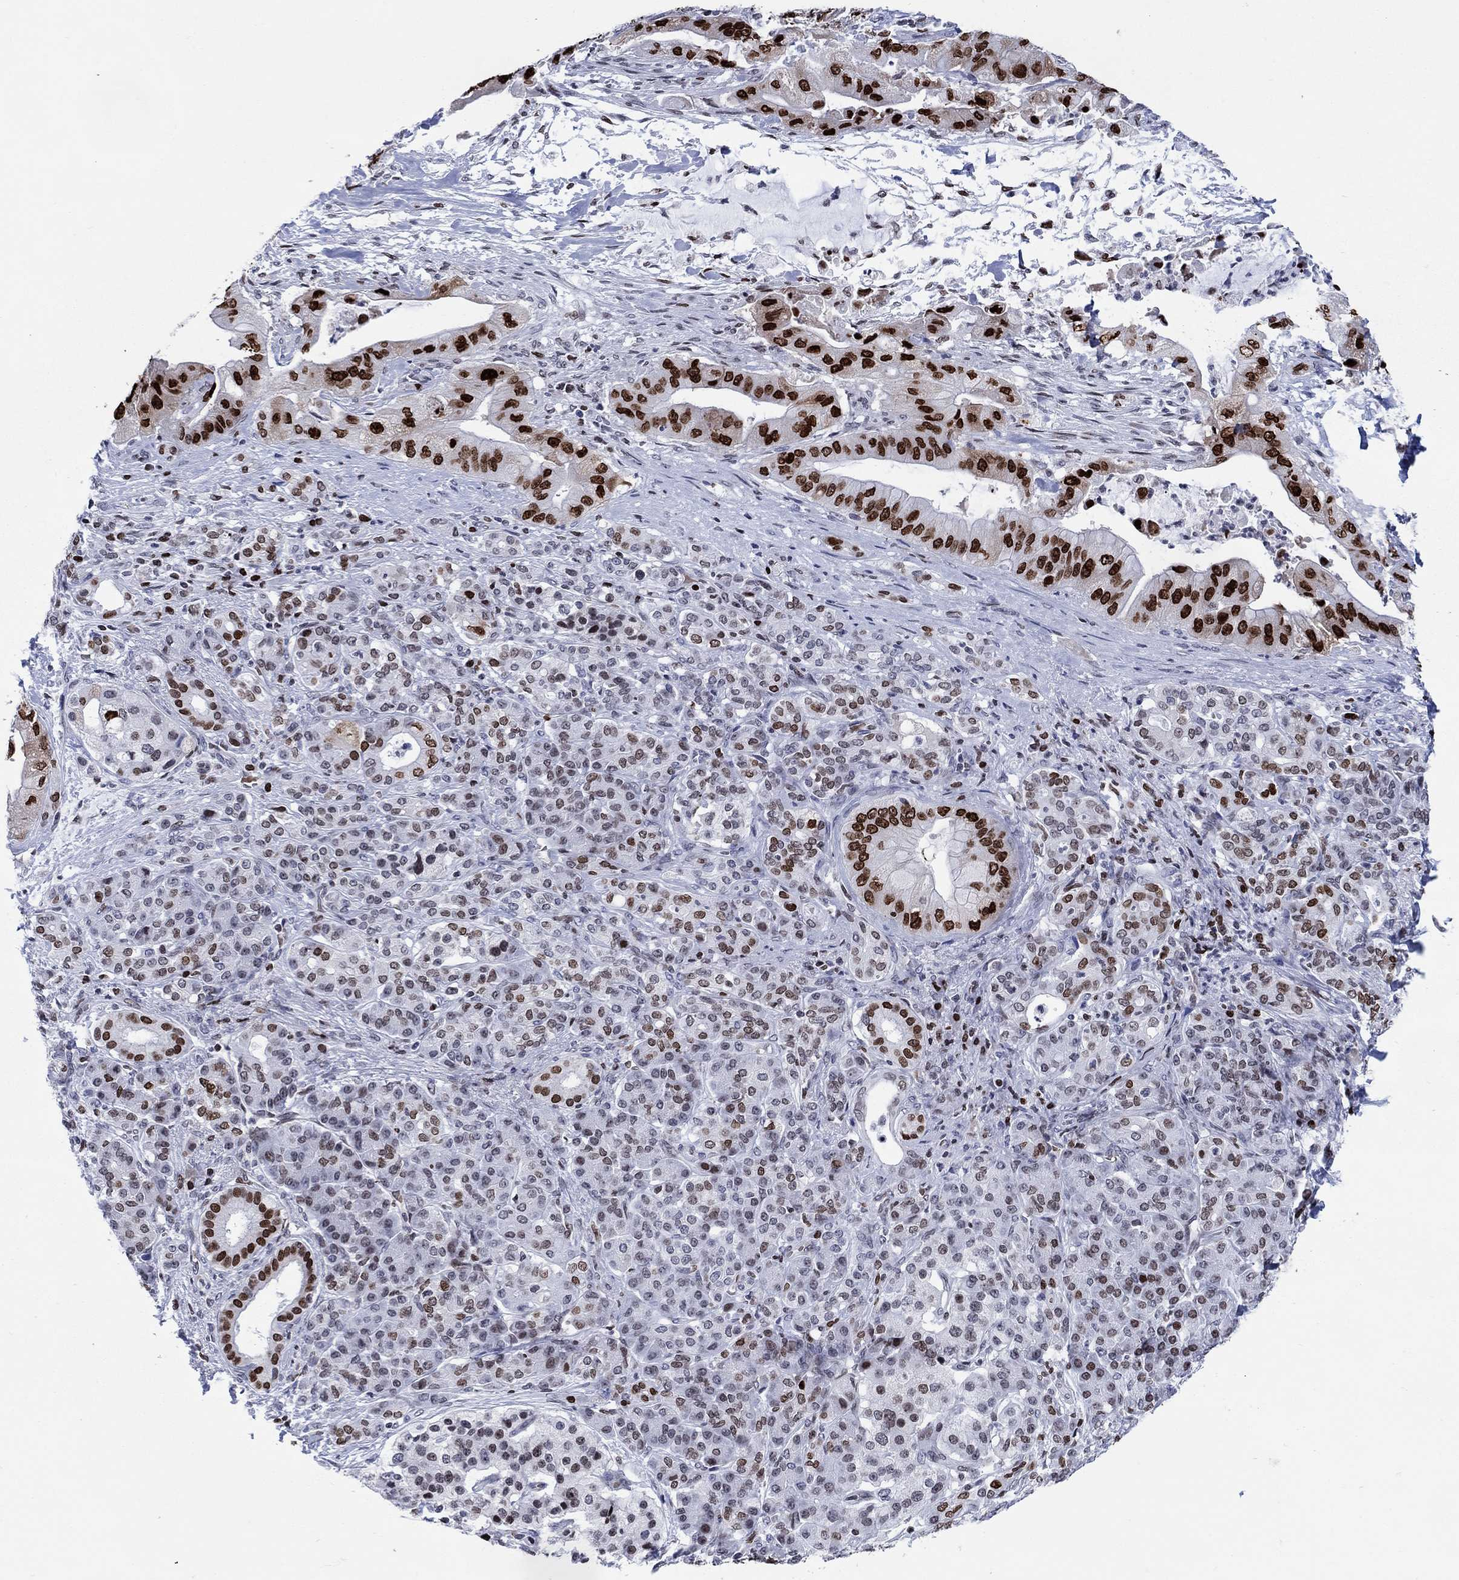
{"staining": {"intensity": "strong", "quantity": "25%-75%", "location": "nuclear"}, "tissue": "pancreatic cancer", "cell_type": "Tumor cells", "image_type": "cancer", "snomed": [{"axis": "morphology", "description": "Normal tissue, NOS"}, {"axis": "morphology", "description": "Inflammation, NOS"}, {"axis": "morphology", "description": "Adenocarcinoma, NOS"}, {"axis": "topography", "description": "Pancreas"}], "caption": "Tumor cells reveal strong nuclear positivity in approximately 25%-75% of cells in pancreatic cancer (adenocarcinoma). The staining was performed using DAB (3,3'-diaminobenzidine) to visualize the protein expression in brown, while the nuclei were stained in blue with hematoxylin (Magnification: 20x).", "gene": "HMGA1", "patient": {"sex": "male", "age": 57}}